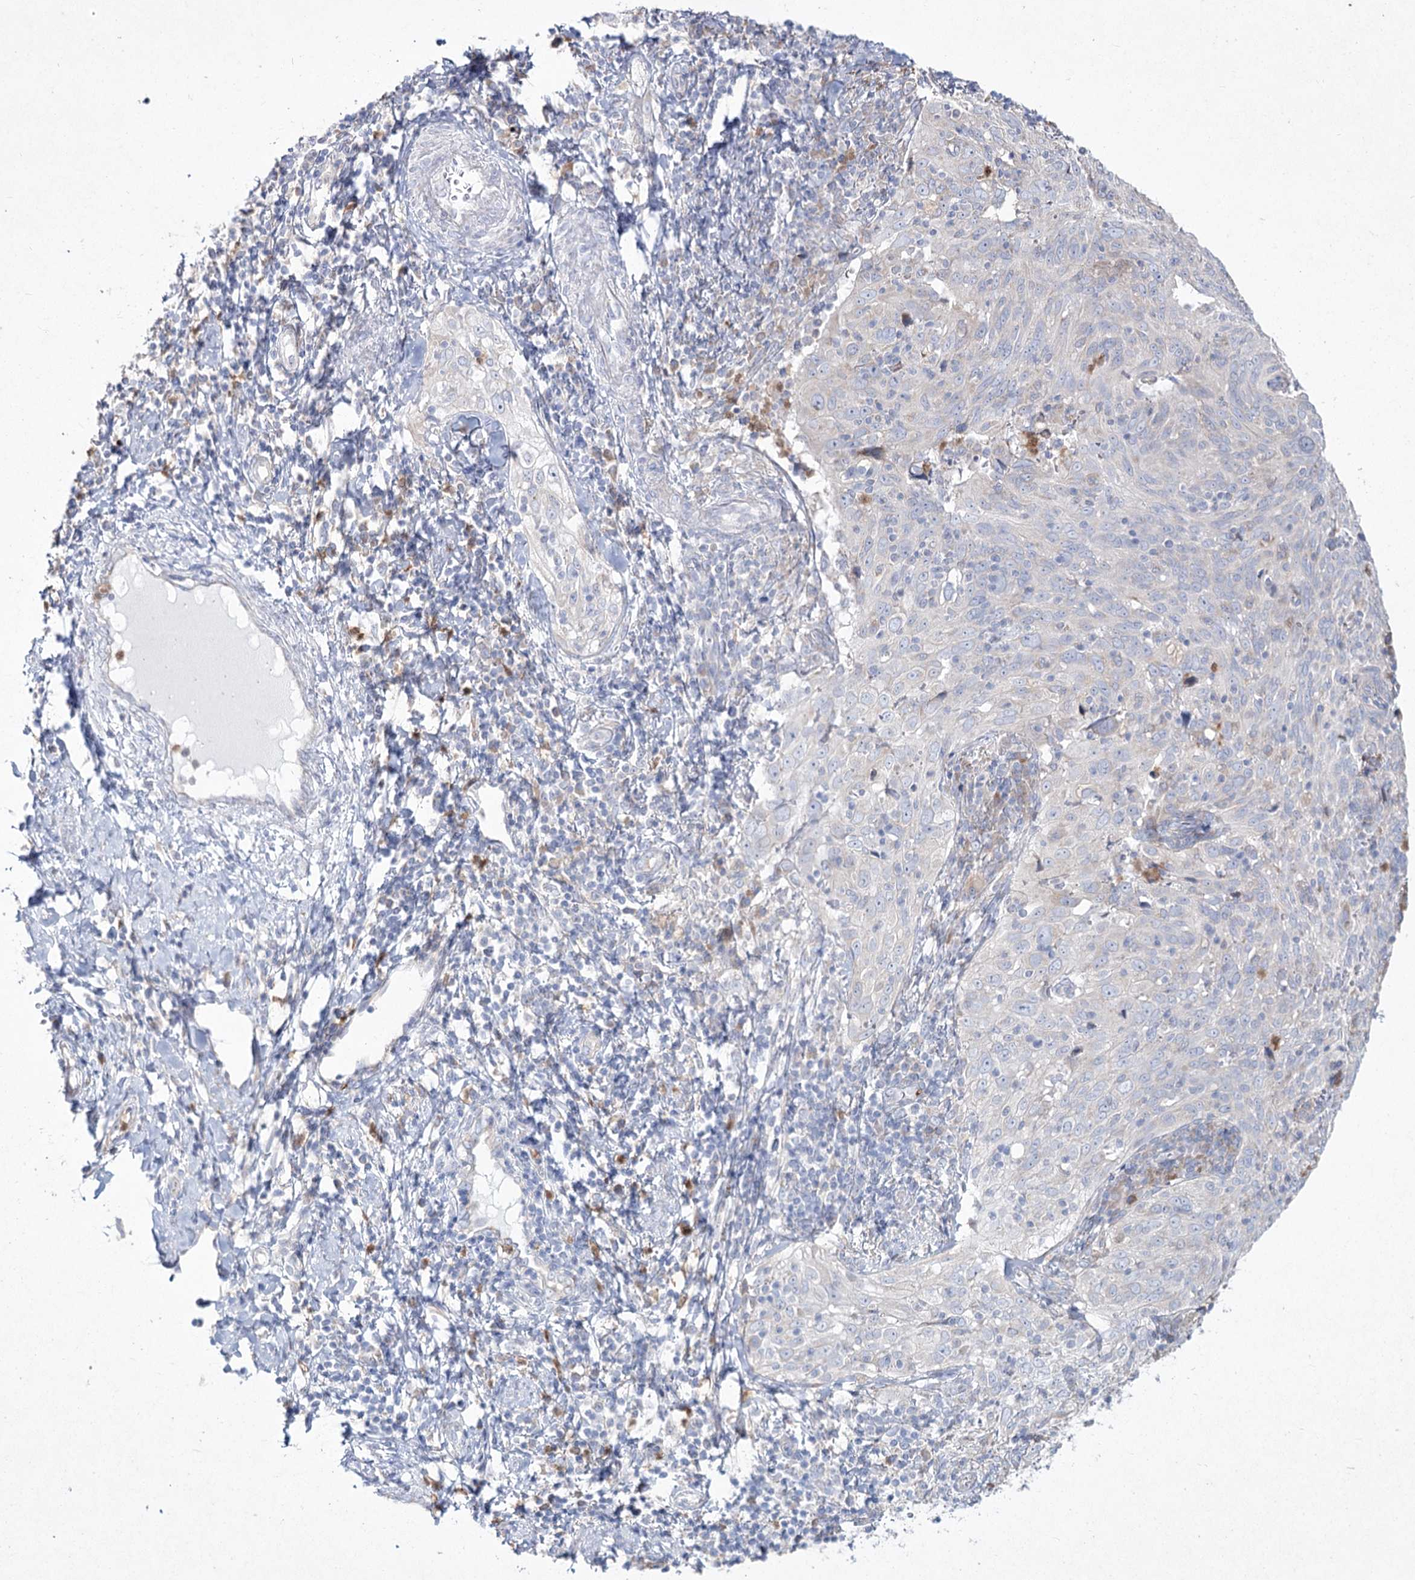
{"staining": {"intensity": "negative", "quantity": "none", "location": "none"}, "tissue": "cervical cancer", "cell_type": "Tumor cells", "image_type": "cancer", "snomed": [{"axis": "morphology", "description": "Squamous cell carcinoma, NOS"}, {"axis": "topography", "description": "Cervix"}], "caption": "This is an immunohistochemistry (IHC) photomicrograph of cervical cancer (squamous cell carcinoma). There is no expression in tumor cells.", "gene": "NIPAL4", "patient": {"sex": "female", "age": 31}}